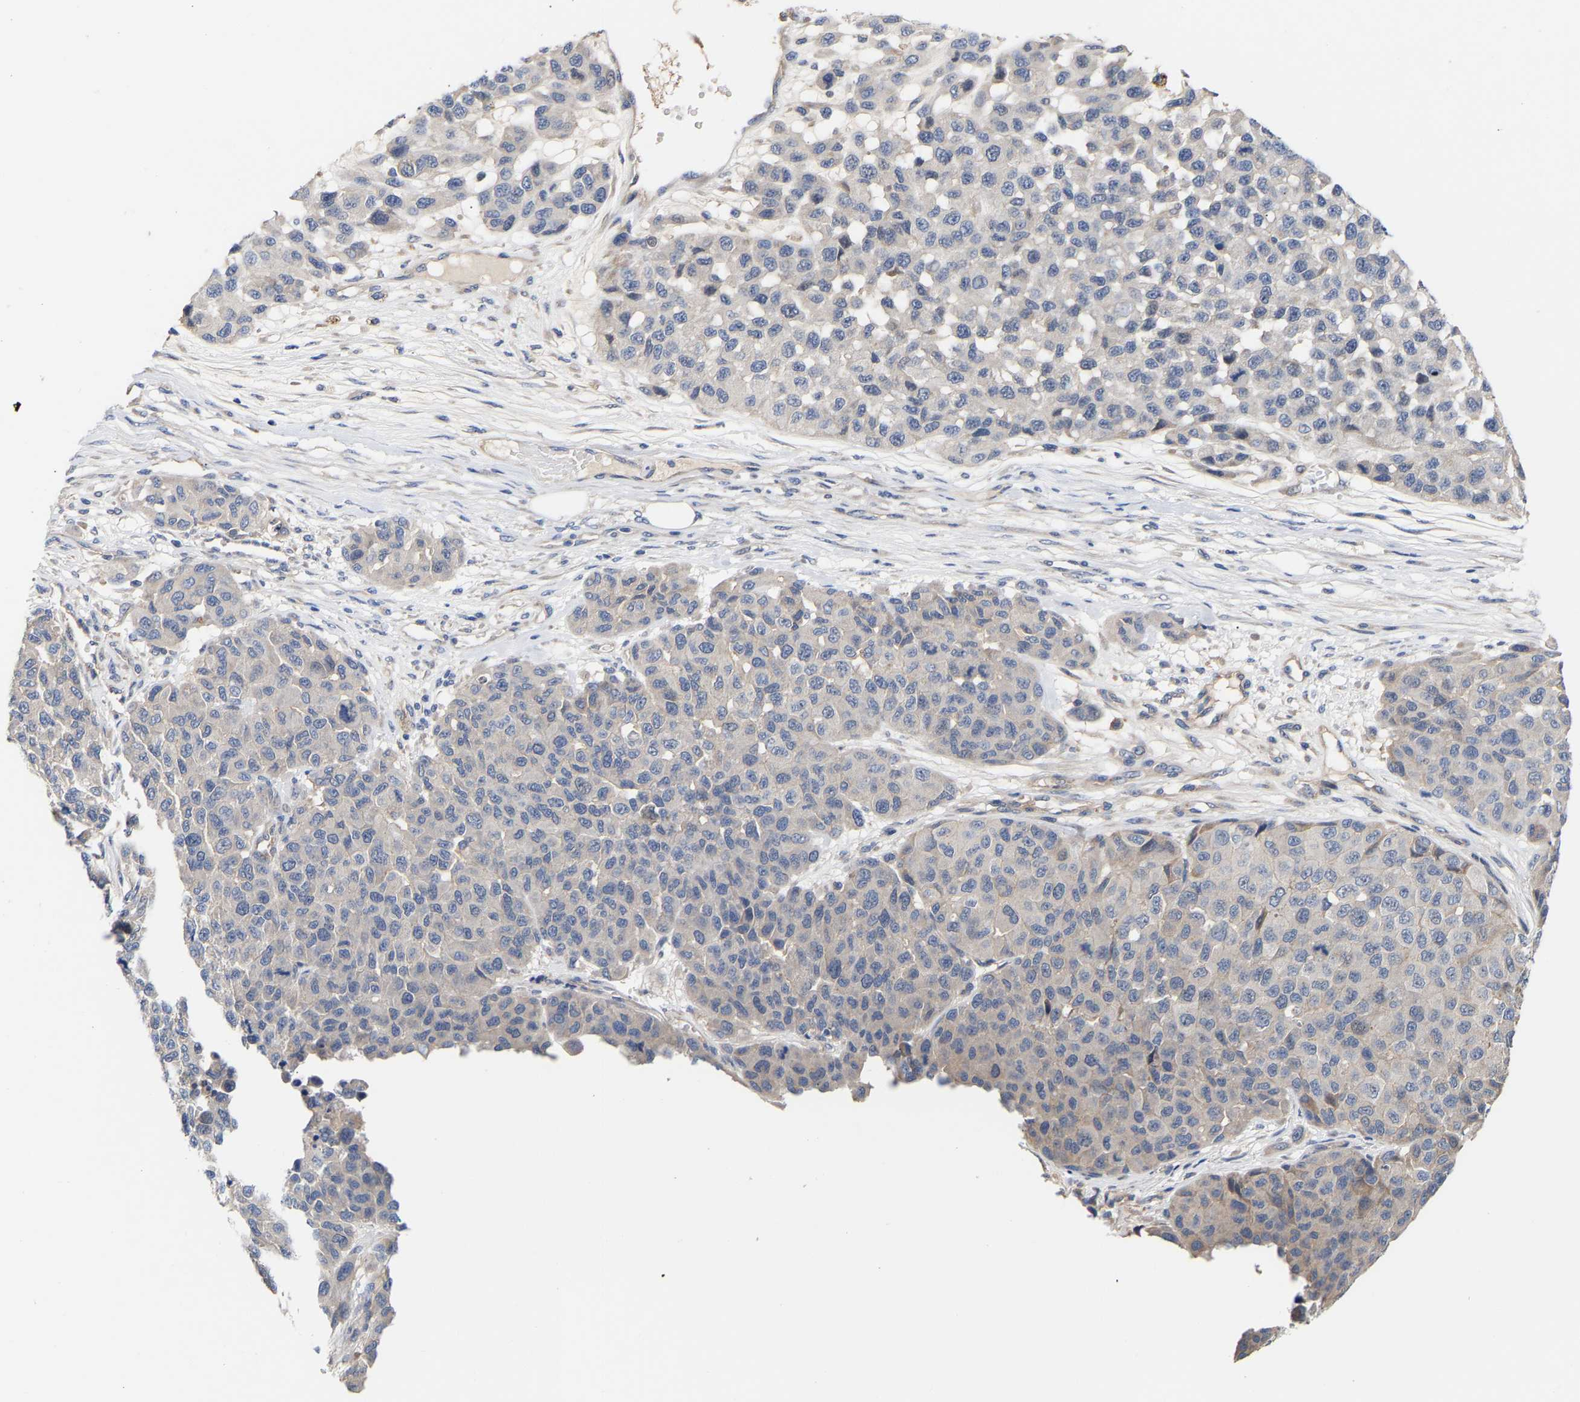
{"staining": {"intensity": "negative", "quantity": "none", "location": "none"}, "tissue": "melanoma", "cell_type": "Tumor cells", "image_type": "cancer", "snomed": [{"axis": "morphology", "description": "Malignant melanoma, NOS"}, {"axis": "topography", "description": "Skin"}], "caption": "Immunohistochemistry image of melanoma stained for a protein (brown), which displays no staining in tumor cells. (DAB (3,3'-diaminobenzidine) immunohistochemistry visualized using brightfield microscopy, high magnification).", "gene": "KASH5", "patient": {"sex": "male", "age": 62}}